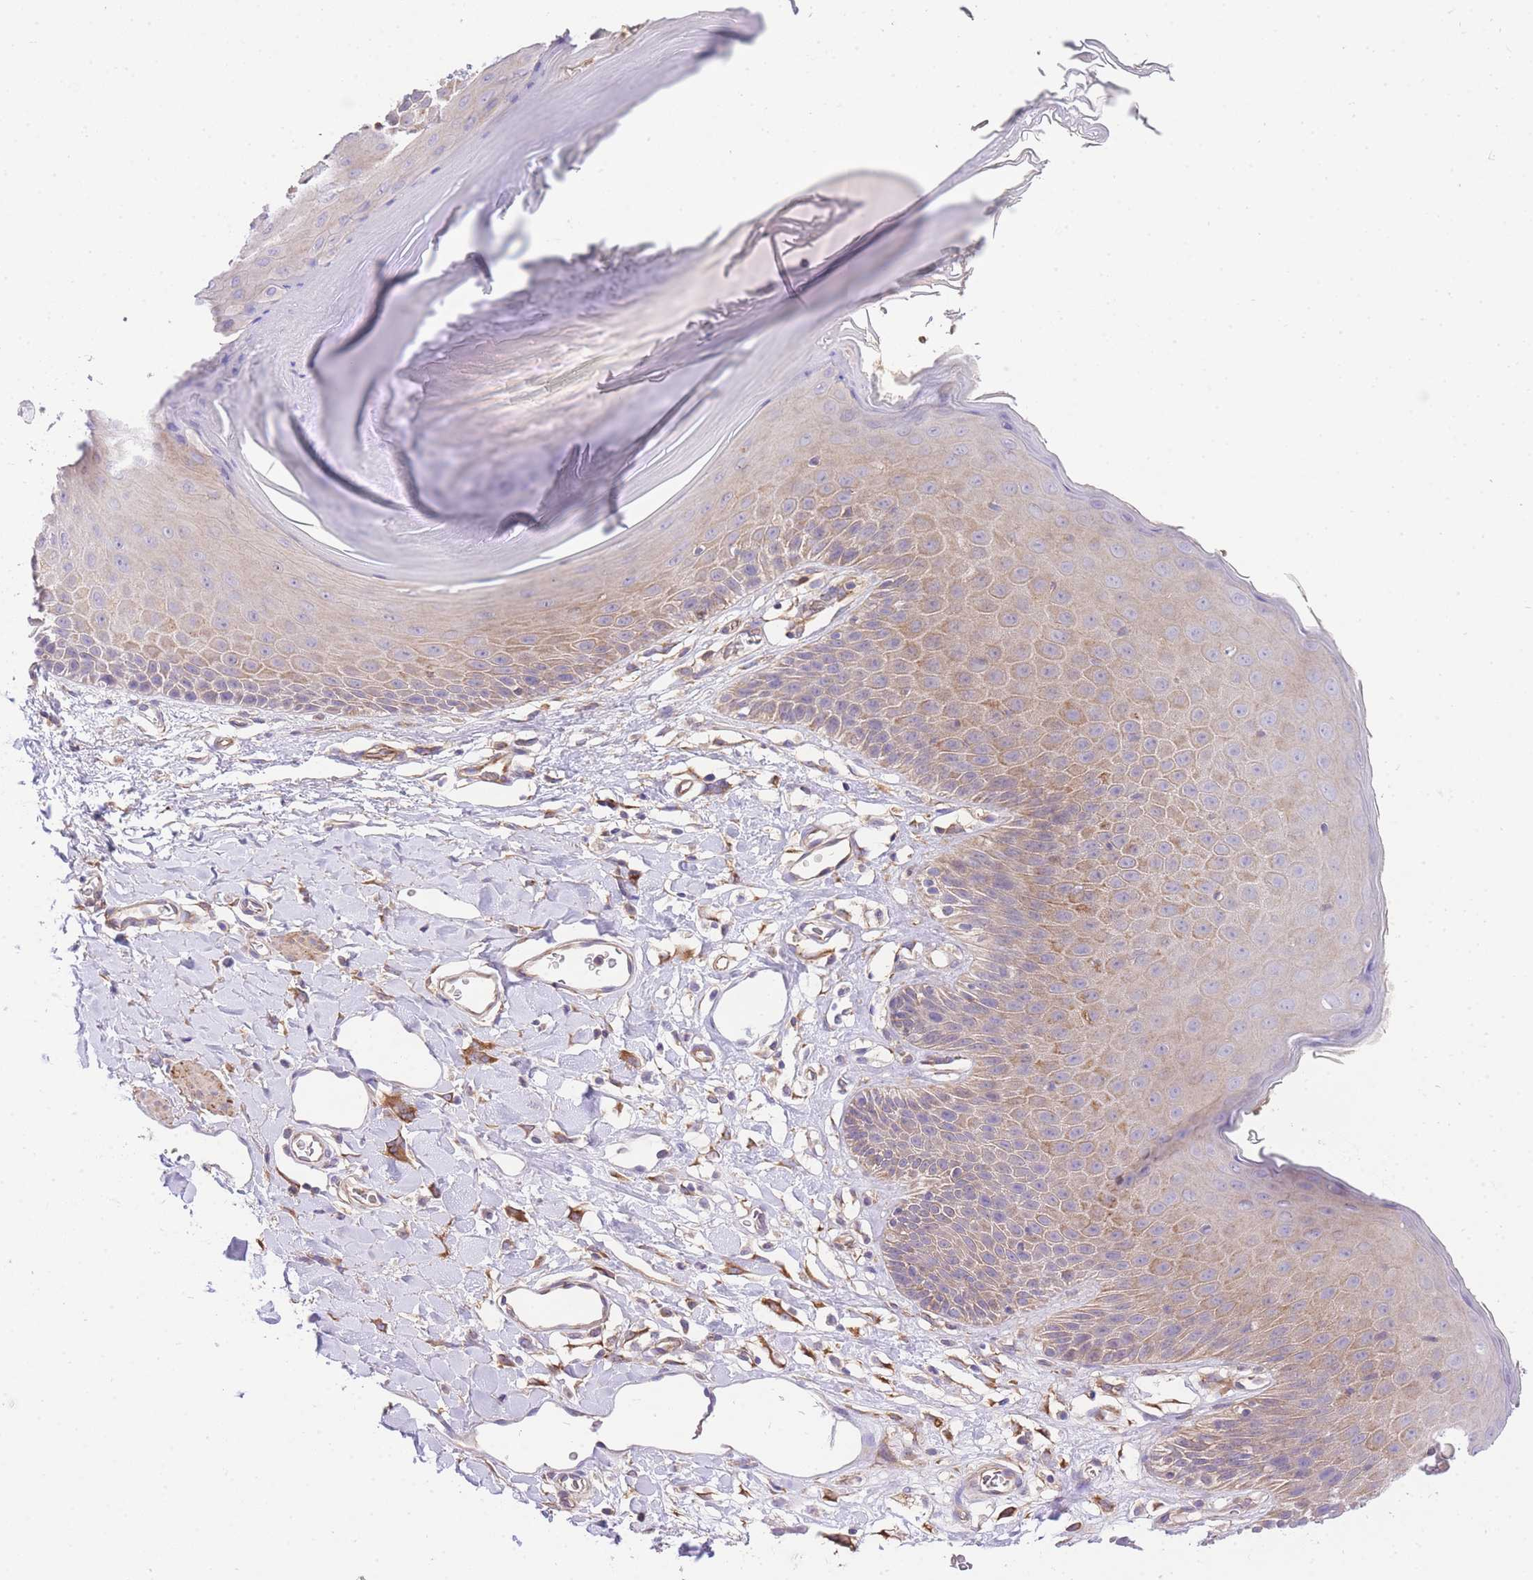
{"staining": {"intensity": "moderate", "quantity": "25%-75%", "location": "cytoplasmic/membranous"}, "tissue": "skin", "cell_type": "Epidermal cells", "image_type": "normal", "snomed": [{"axis": "morphology", "description": "Normal tissue, NOS"}, {"axis": "topography", "description": "Vulva"}], "caption": "This is an image of immunohistochemistry staining of unremarkable skin, which shows moderate expression in the cytoplasmic/membranous of epidermal cells.", "gene": "INSYN2B", "patient": {"sex": "female", "age": 68}}